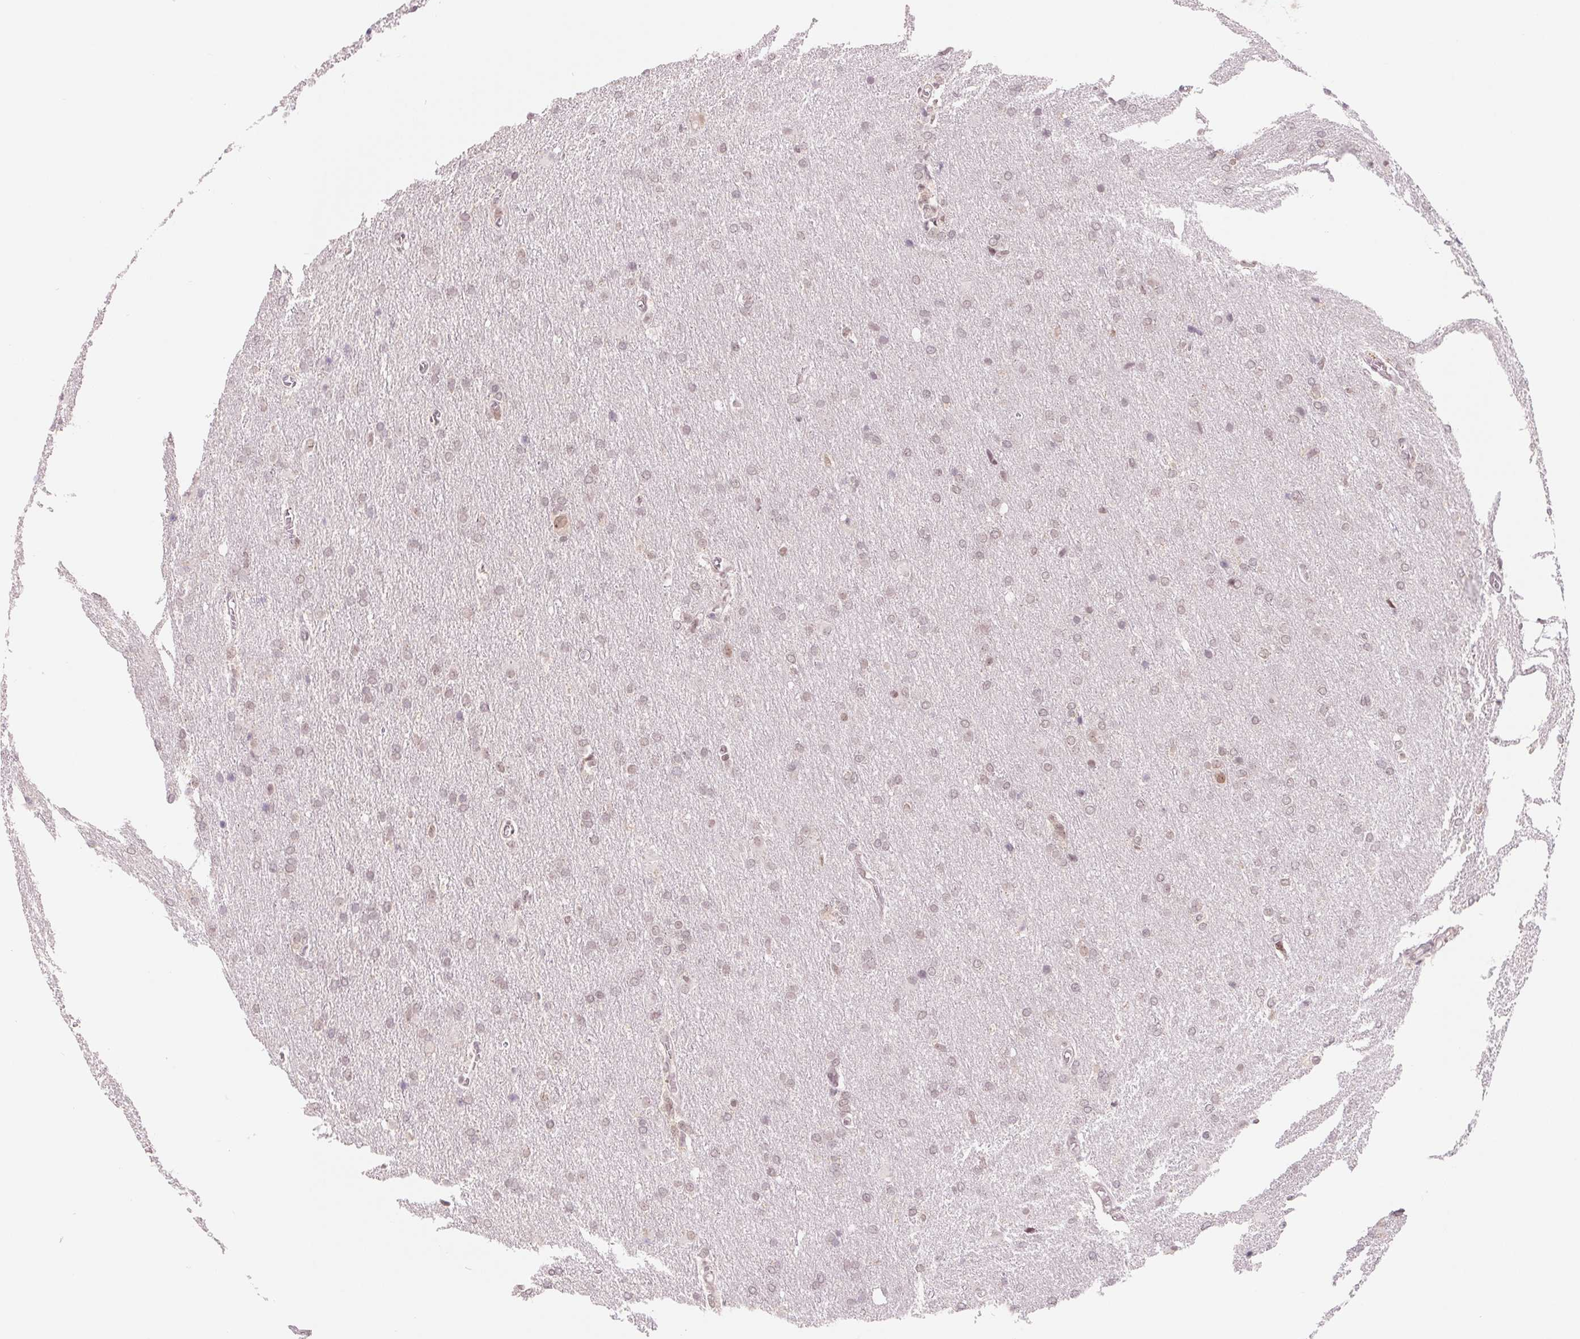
{"staining": {"intensity": "weak", "quantity": "25%-75%", "location": "nuclear"}, "tissue": "glioma", "cell_type": "Tumor cells", "image_type": "cancer", "snomed": [{"axis": "morphology", "description": "Glioma, malignant, High grade"}, {"axis": "topography", "description": "Brain"}], "caption": "Immunohistochemistry (IHC) (DAB) staining of human glioma reveals weak nuclear protein positivity in about 25%-75% of tumor cells.", "gene": "DNAJB6", "patient": {"sex": "male", "age": 68}}